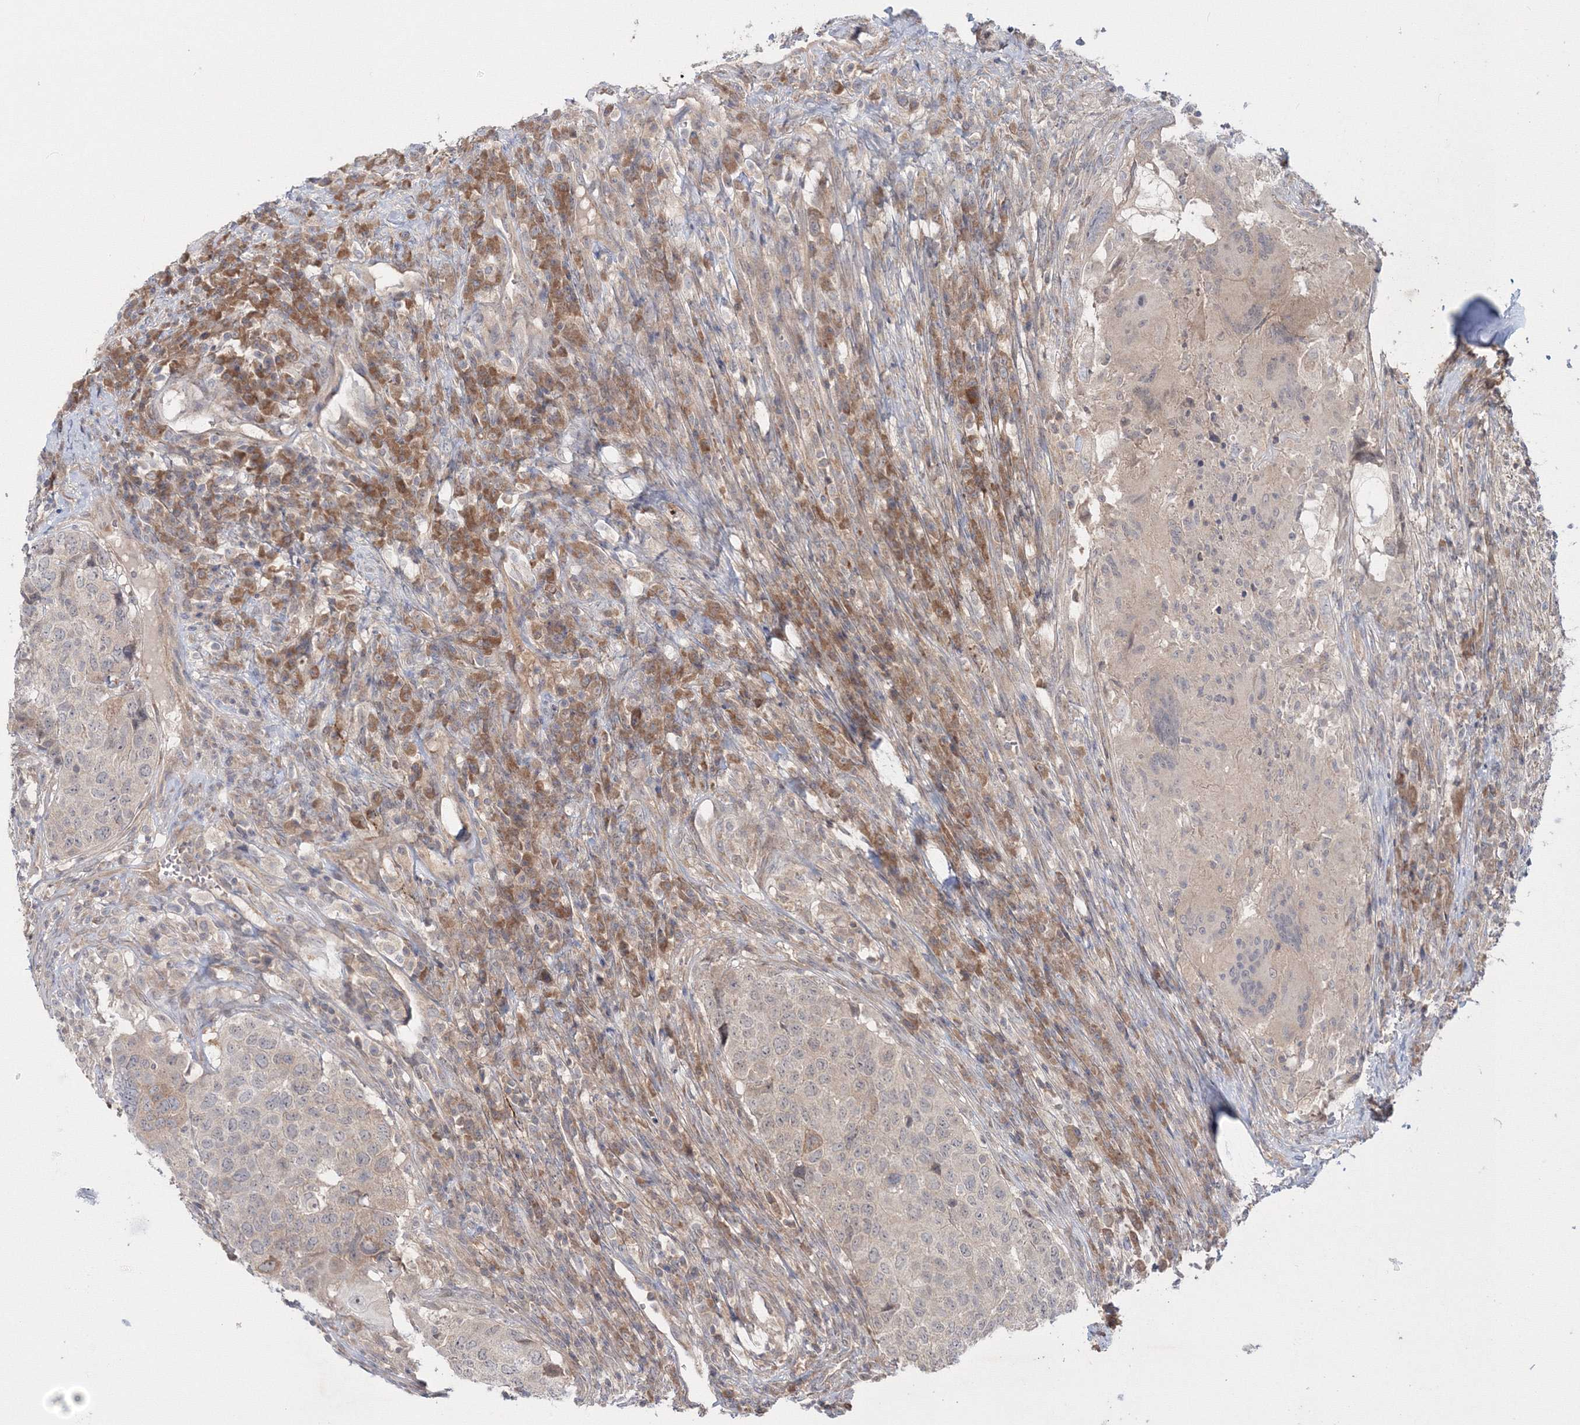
{"staining": {"intensity": "weak", "quantity": "<25%", "location": "cytoplasmic/membranous"}, "tissue": "head and neck cancer", "cell_type": "Tumor cells", "image_type": "cancer", "snomed": [{"axis": "morphology", "description": "Squamous cell carcinoma, NOS"}, {"axis": "topography", "description": "Head-Neck"}], "caption": "Immunohistochemistry (IHC) image of human squamous cell carcinoma (head and neck) stained for a protein (brown), which displays no staining in tumor cells.", "gene": "IPMK", "patient": {"sex": "male", "age": 66}}